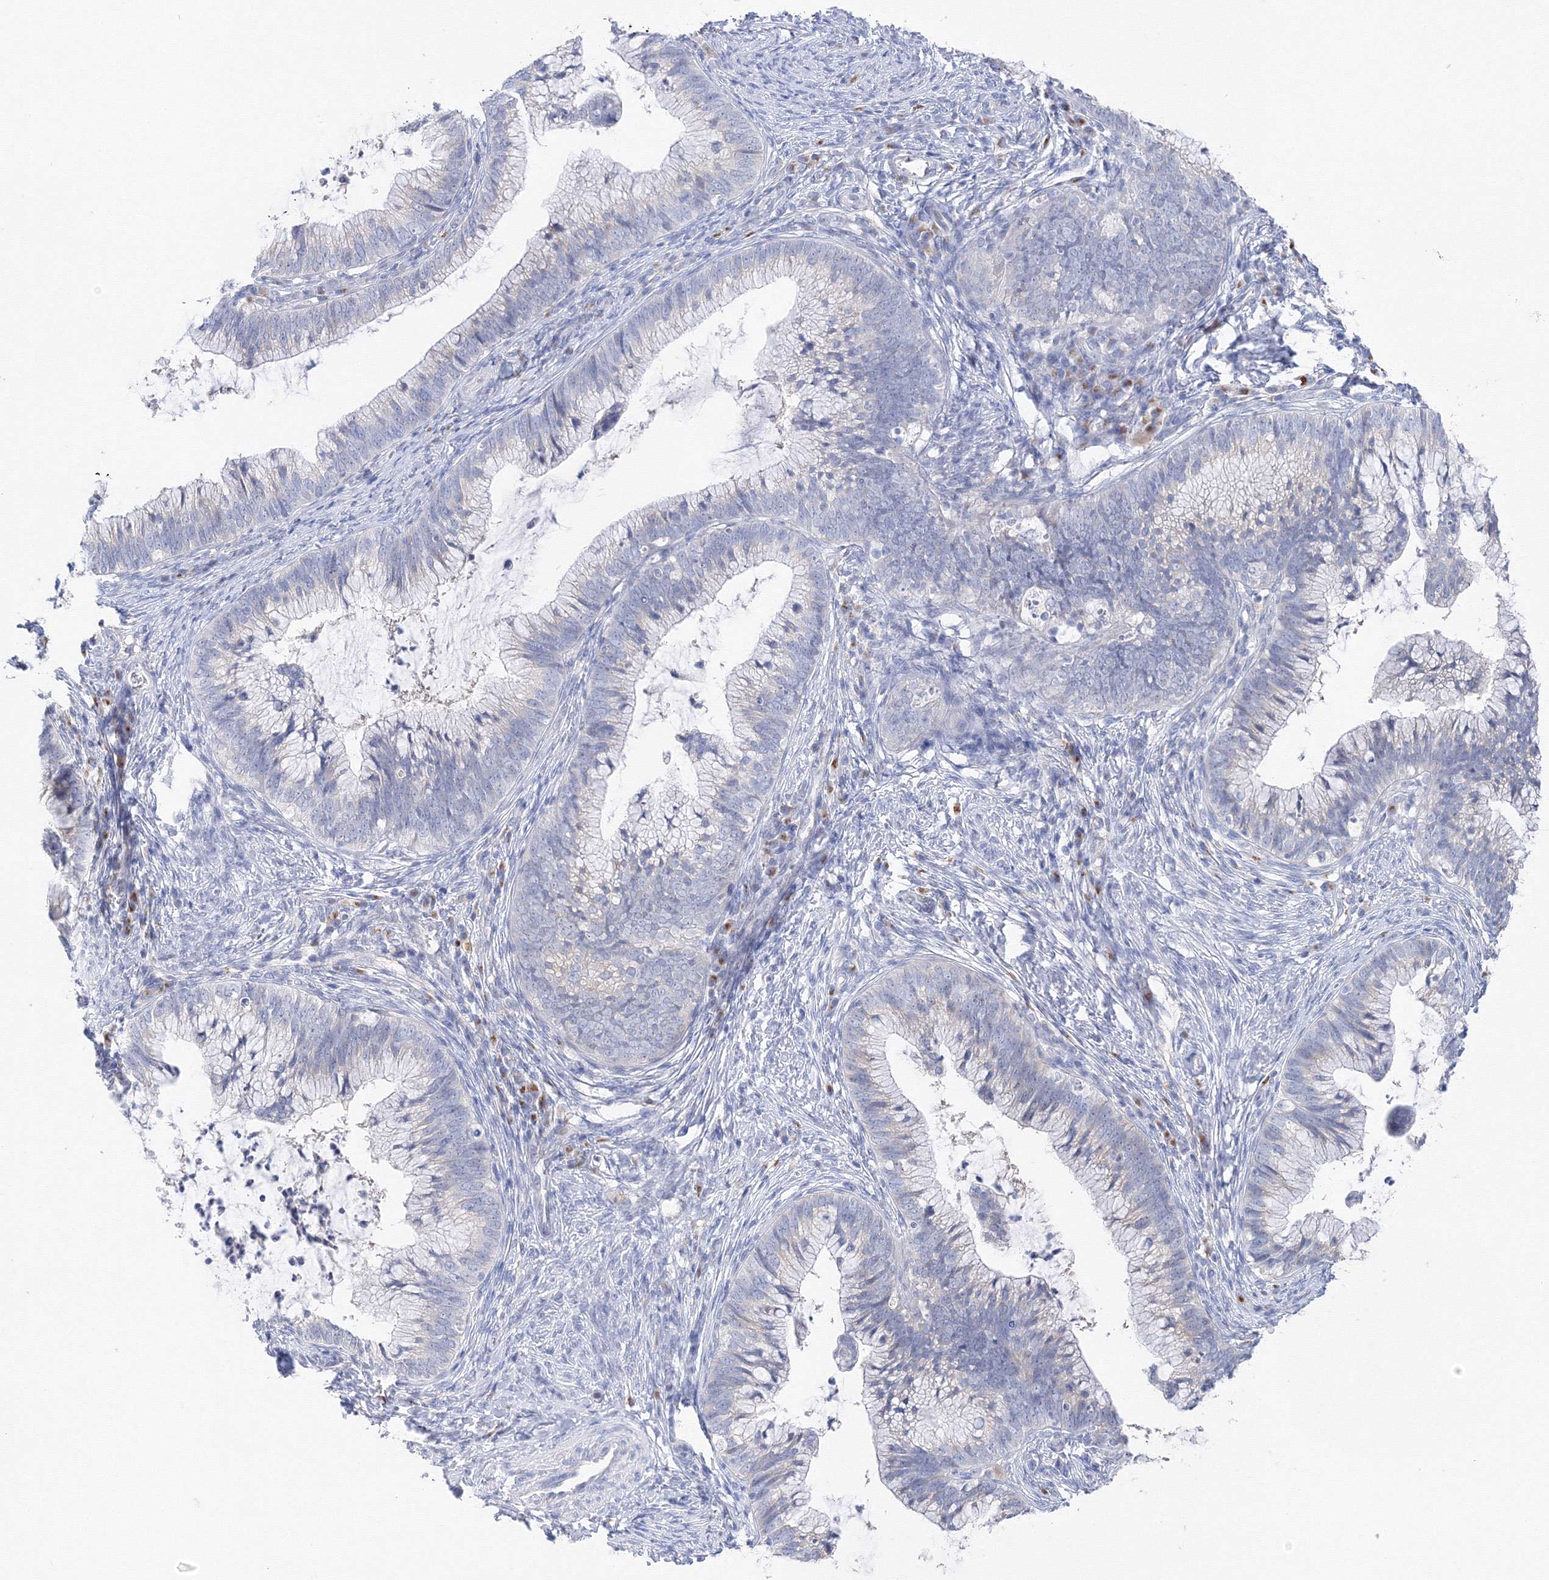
{"staining": {"intensity": "negative", "quantity": "none", "location": "none"}, "tissue": "cervical cancer", "cell_type": "Tumor cells", "image_type": "cancer", "snomed": [{"axis": "morphology", "description": "Adenocarcinoma, NOS"}, {"axis": "topography", "description": "Cervix"}], "caption": "Immunohistochemistry photomicrograph of neoplastic tissue: cervical adenocarcinoma stained with DAB (3,3'-diaminobenzidine) demonstrates no significant protein staining in tumor cells.", "gene": "TAMM41", "patient": {"sex": "female", "age": 36}}